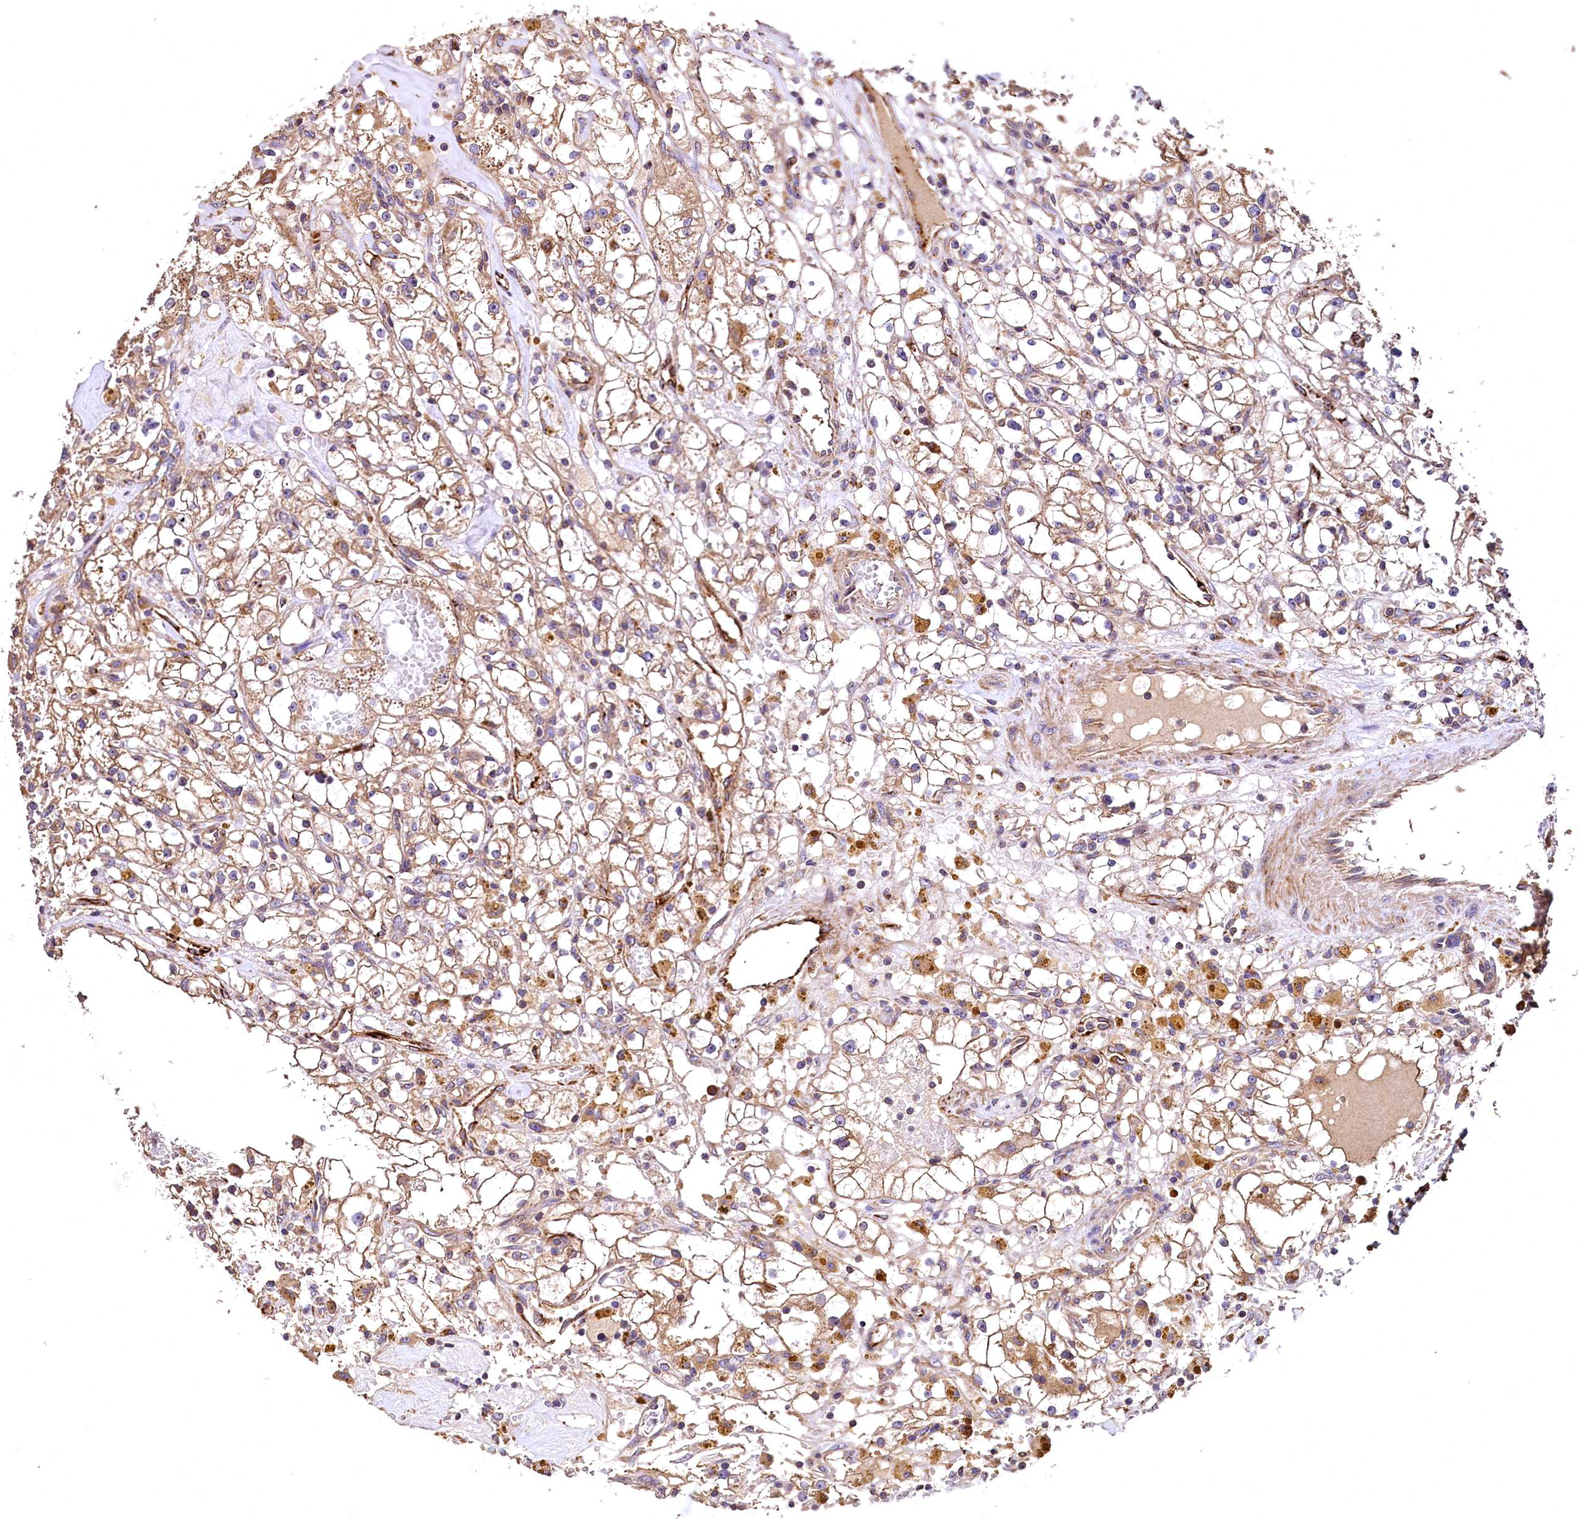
{"staining": {"intensity": "moderate", "quantity": ">75%", "location": "cytoplasmic/membranous"}, "tissue": "renal cancer", "cell_type": "Tumor cells", "image_type": "cancer", "snomed": [{"axis": "morphology", "description": "Adenocarcinoma, NOS"}, {"axis": "topography", "description": "Kidney"}], "caption": "A brown stain highlights moderate cytoplasmic/membranous positivity of a protein in adenocarcinoma (renal) tumor cells.", "gene": "RASSF1", "patient": {"sex": "male", "age": 56}}